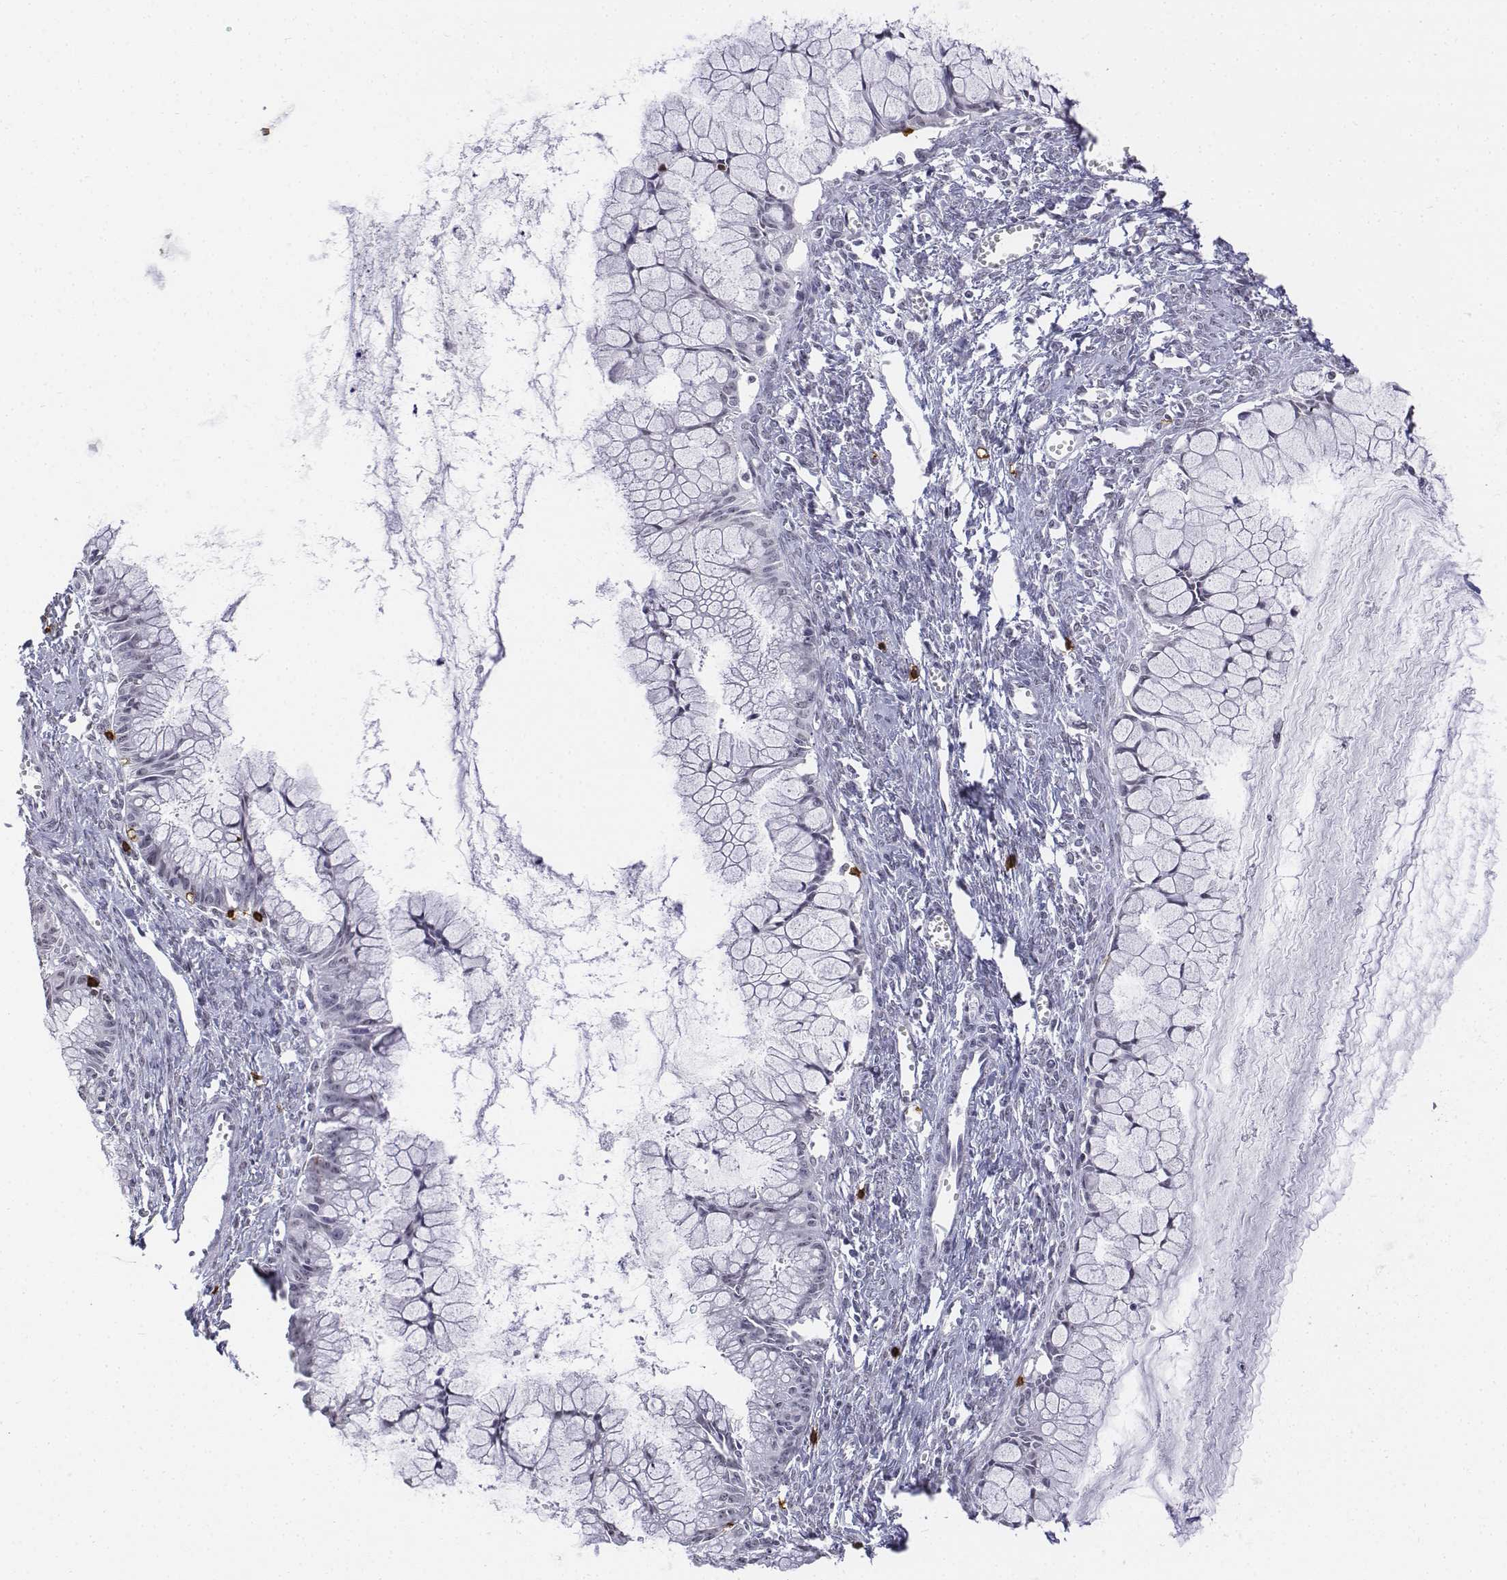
{"staining": {"intensity": "negative", "quantity": "none", "location": "none"}, "tissue": "ovarian cancer", "cell_type": "Tumor cells", "image_type": "cancer", "snomed": [{"axis": "morphology", "description": "Cystadenocarcinoma, mucinous, NOS"}, {"axis": "topography", "description": "Ovary"}], "caption": "High magnification brightfield microscopy of ovarian cancer (mucinous cystadenocarcinoma) stained with DAB (brown) and counterstained with hematoxylin (blue): tumor cells show no significant positivity.", "gene": "CD3E", "patient": {"sex": "female", "age": 41}}